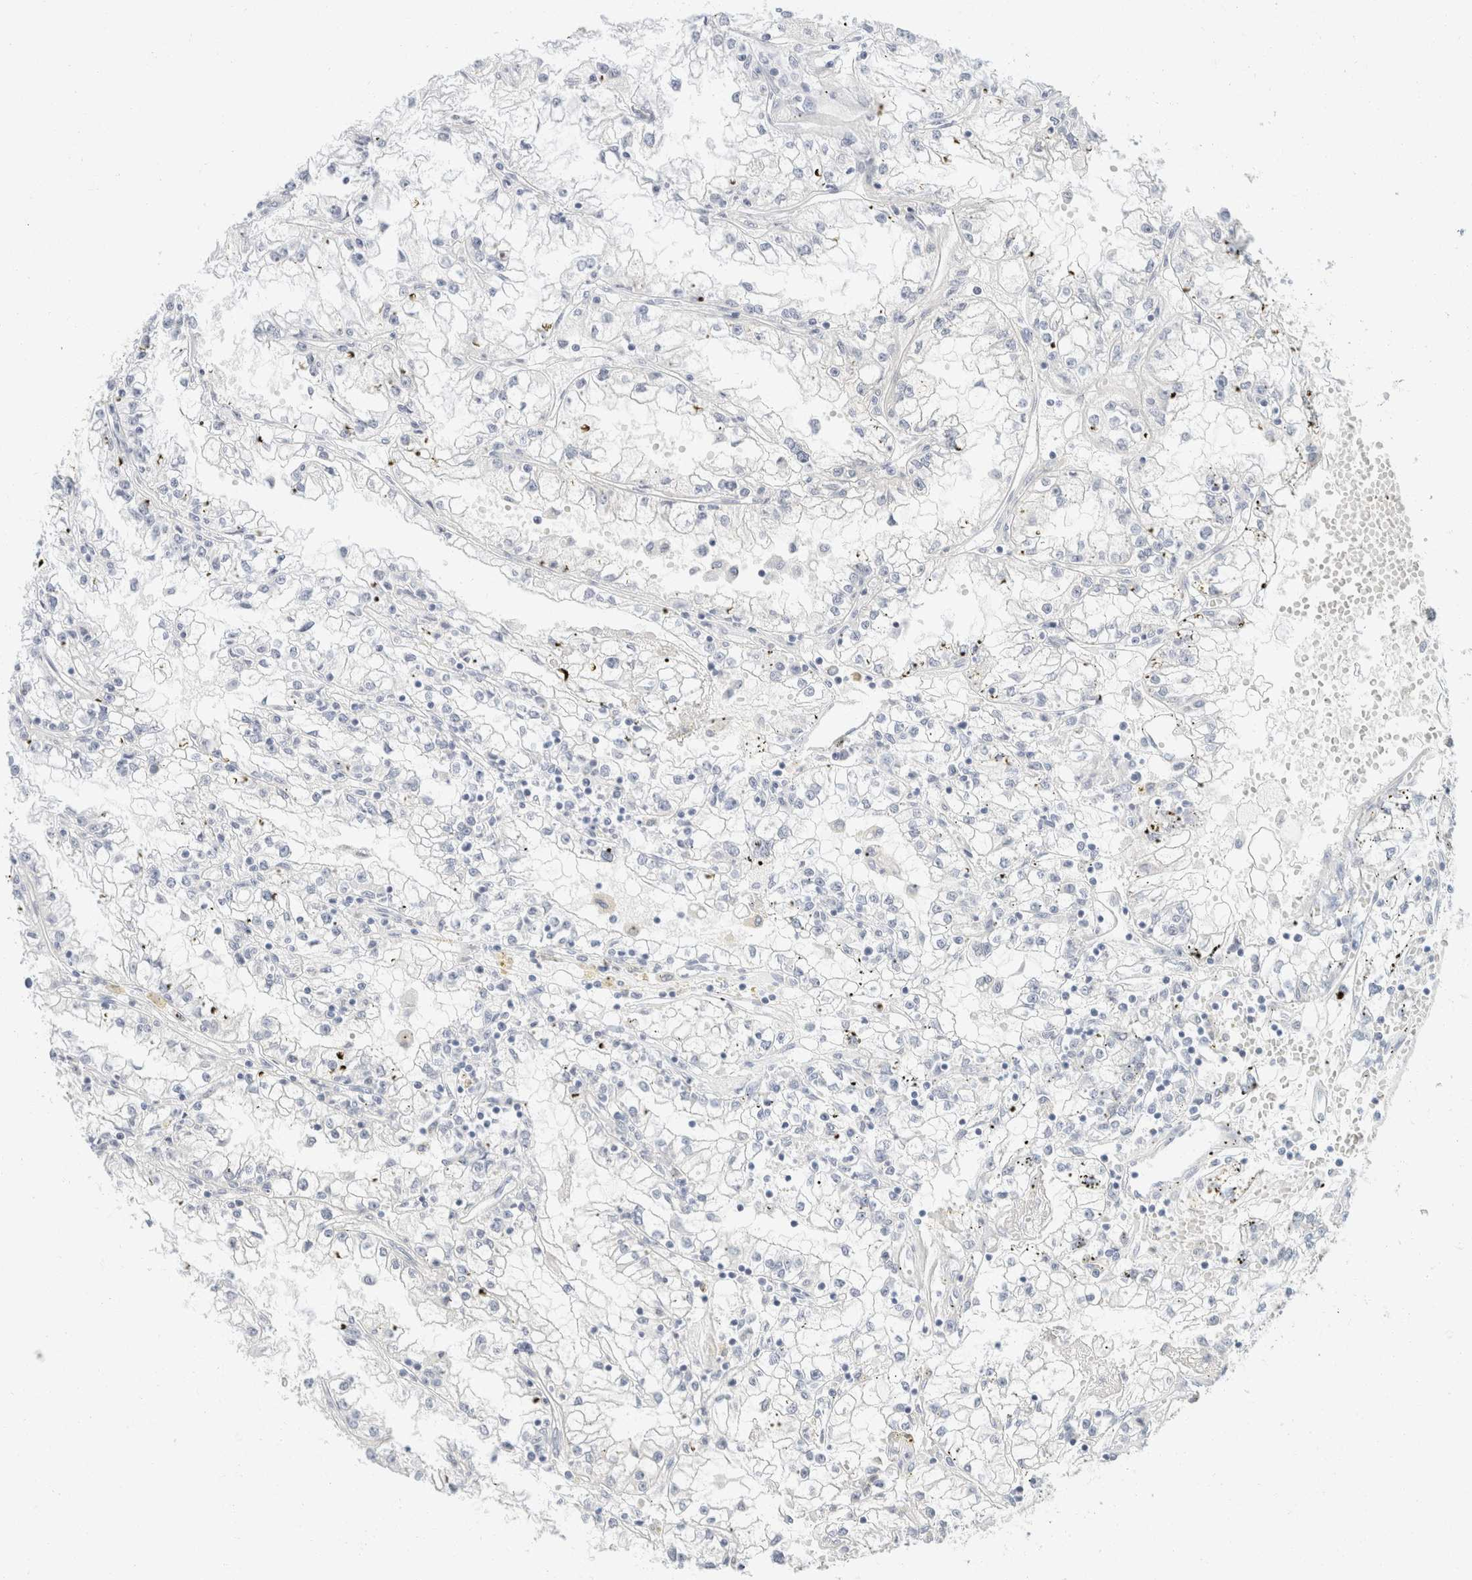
{"staining": {"intensity": "negative", "quantity": "none", "location": "none"}, "tissue": "renal cancer", "cell_type": "Tumor cells", "image_type": "cancer", "snomed": [{"axis": "morphology", "description": "Adenocarcinoma, NOS"}, {"axis": "topography", "description": "Kidney"}], "caption": "The image exhibits no significant positivity in tumor cells of adenocarcinoma (renal).", "gene": "KRT20", "patient": {"sex": "male", "age": 56}}